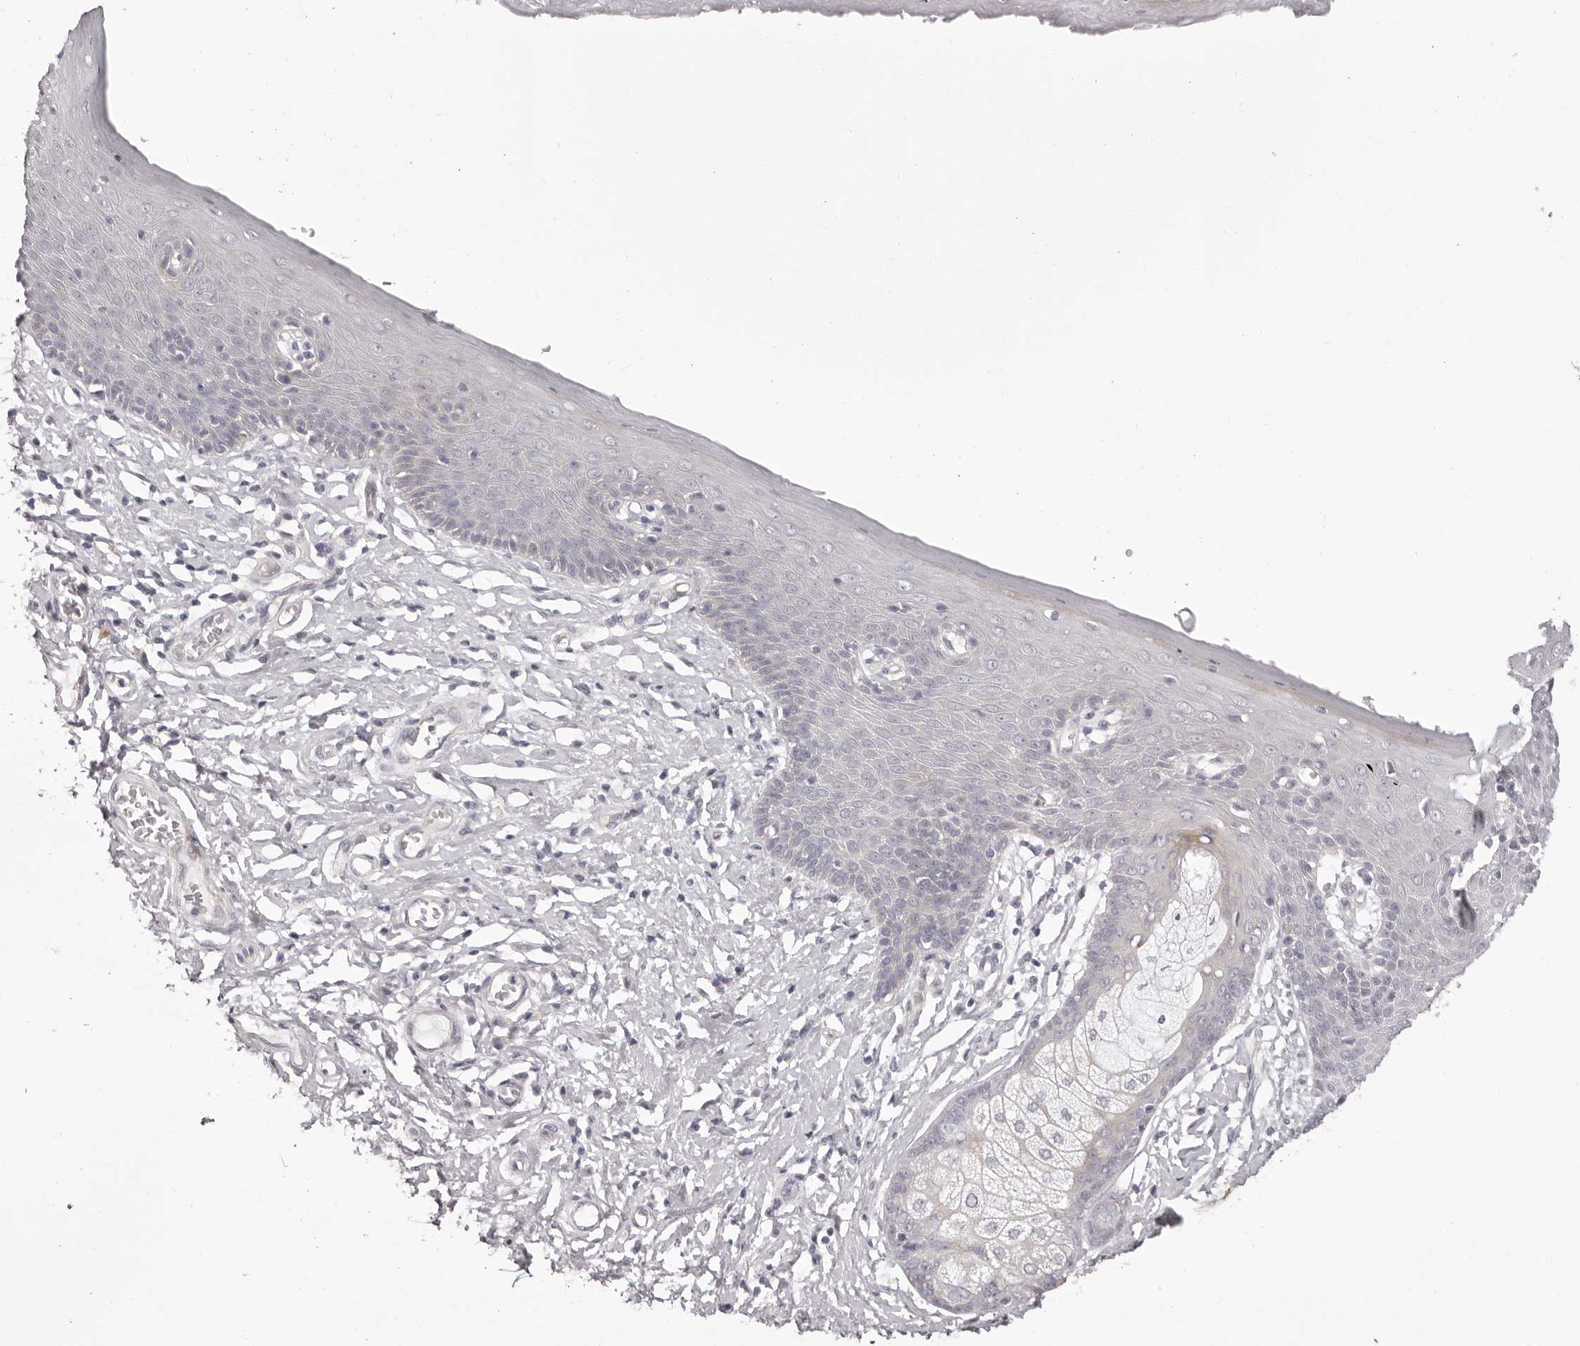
{"staining": {"intensity": "weak", "quantity": "<25%", "location": "cytoplasmic/membranous"}, "tissue": "skin", "cell_type": "Epidermal cells", "image_type": "normal", "snomed": [{"axis": "morphology", "description": "Normal tissue, NOS"}, {"axis": "topography", "description": "Vulva"}], "caption": "Image shows no significant protein staining in epidermal cells of unremarkable skin. (DAB (3,3'-diaminobenzidine) IHC visualized using brightfield microscopy, high magnification).", "gene": "OTUD3", "patient": {"sex": "female", "age": 66}}